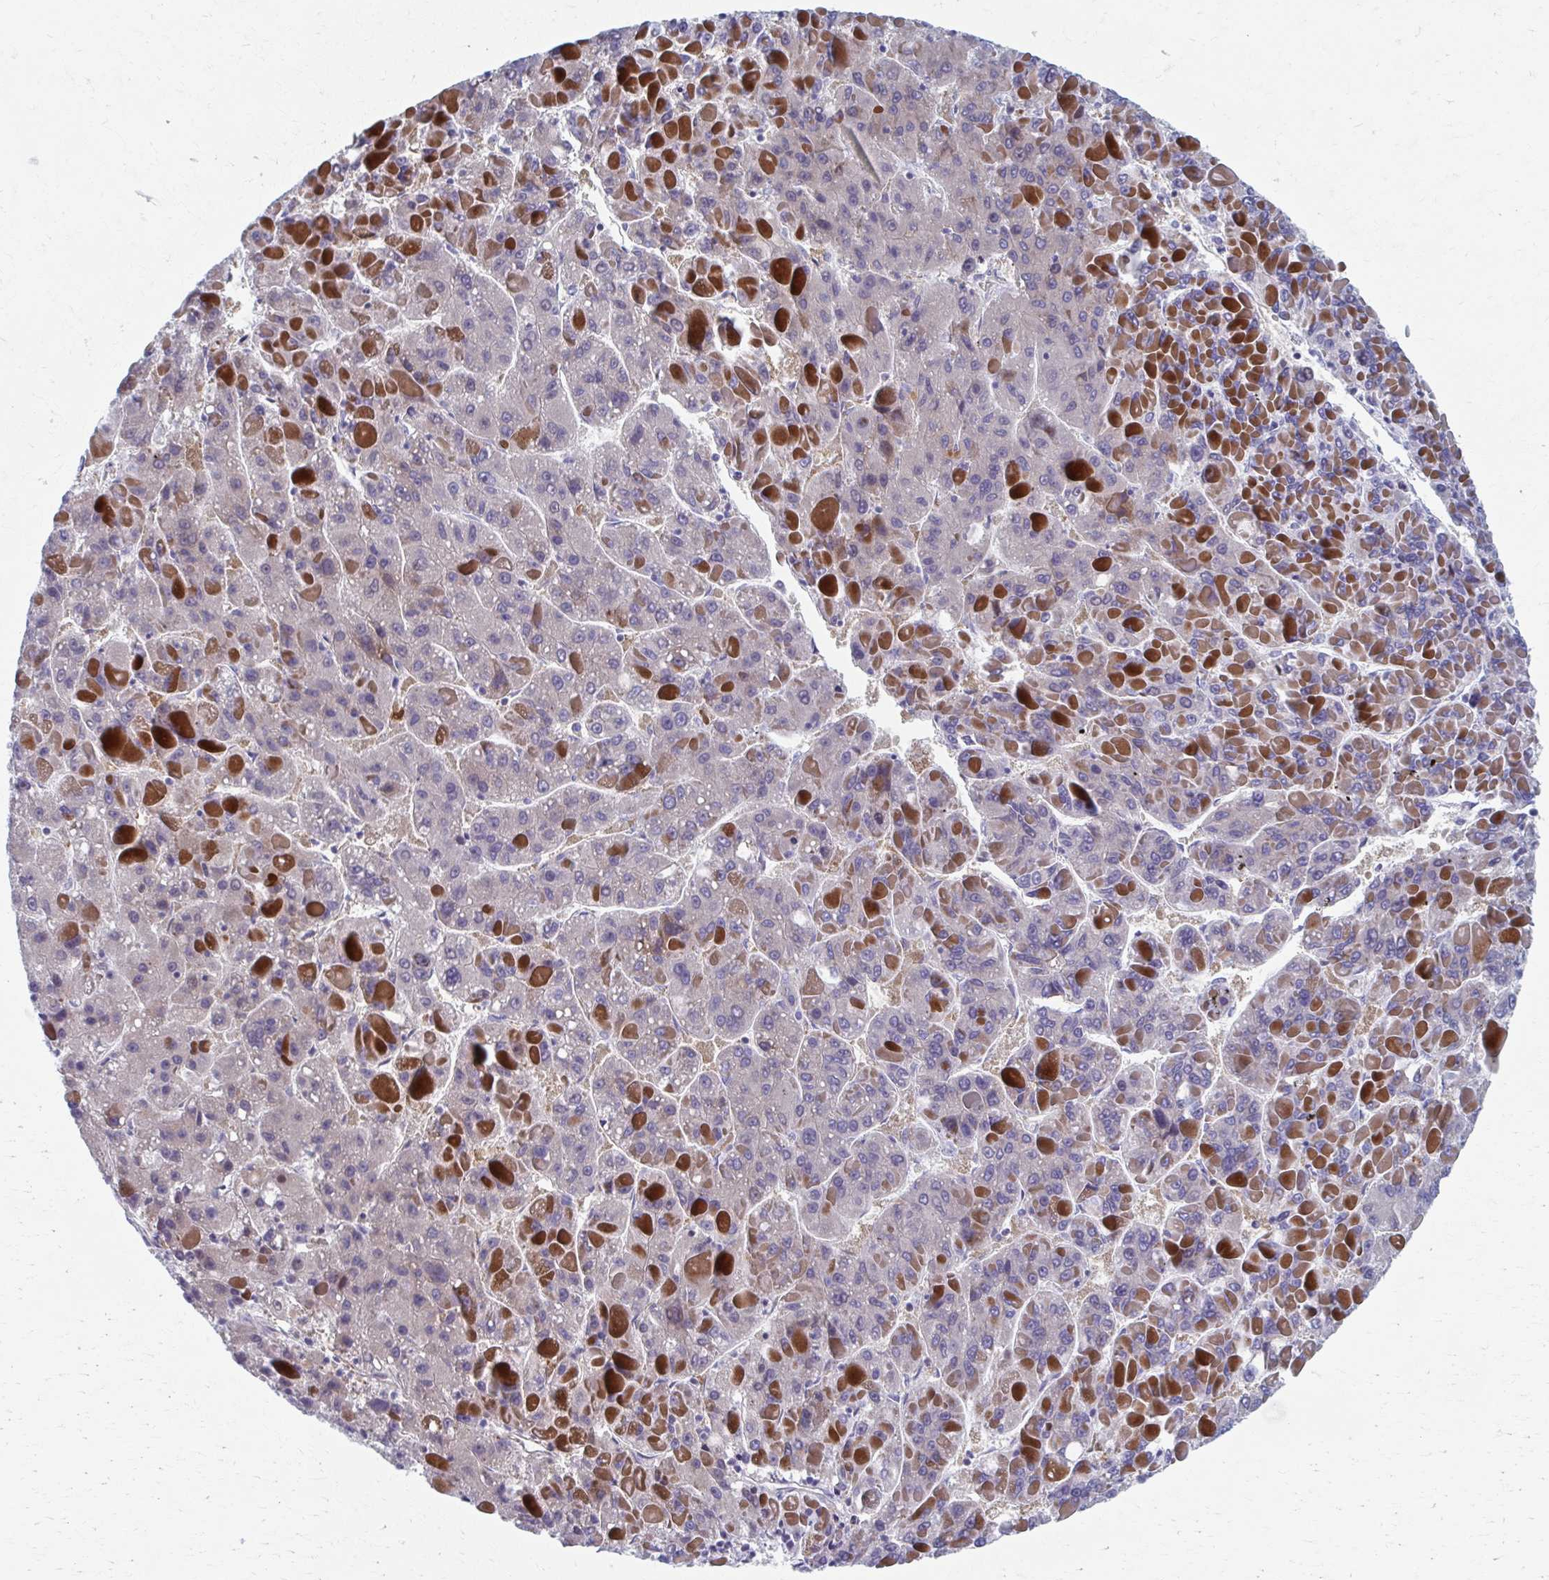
{"staining": {"intensity": "negative", "quantity": "none", "location": "none"}, "tissue": "liver cancer", "cell_type": "Tumor cells", "image_type": "cancer", "snomed": [{"axis": "morphology", "description": "Carcinoma, Hepatocellular, NOS"}, {"axis": "topography", "description": "Liver"}], "caption": "DAB immunohistochemical staining of human liver cancer reveals no significant staining in tumor cells. (DAB (3,3'-diaminobenzidine) immunohistochemistry, high magnification).", "gene": "ABHD16B", "patient": {"sex": "female", "age": 82}}